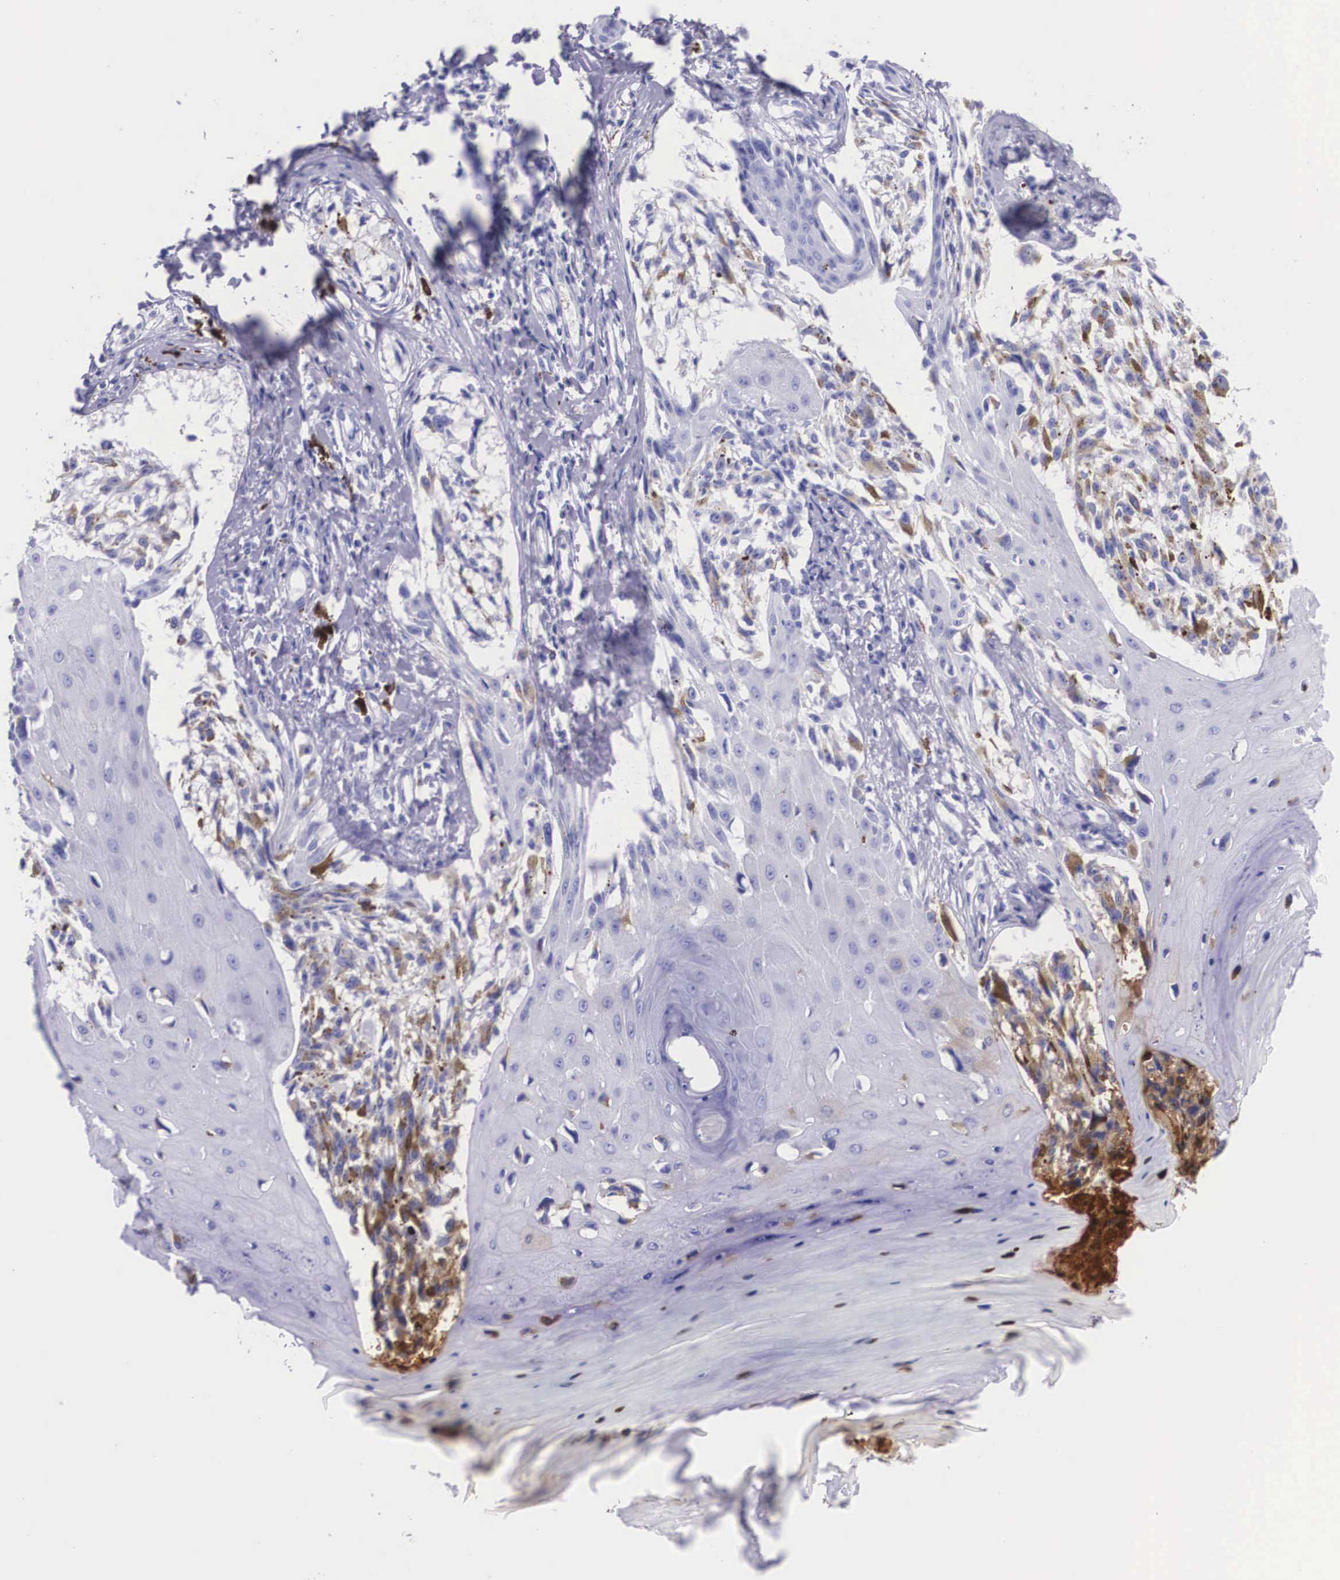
{"staining": {"intensity": "negative", "quantity": "none", "location": "none"}, "tissue": "melanoma", "cell_type": "Tumor cells", "image_type": "cancer", "snomed": [{"axis": "morphology", "description": "Malignant melanoma, NOS"}, {"axis": "topography", "description": "Skin"}], "caption": "Protein analysis of malignant melanoma reveals no significant expression in tumor cells.", "gene": "PLG", "patient": {"sex": "female", "age": 82}}